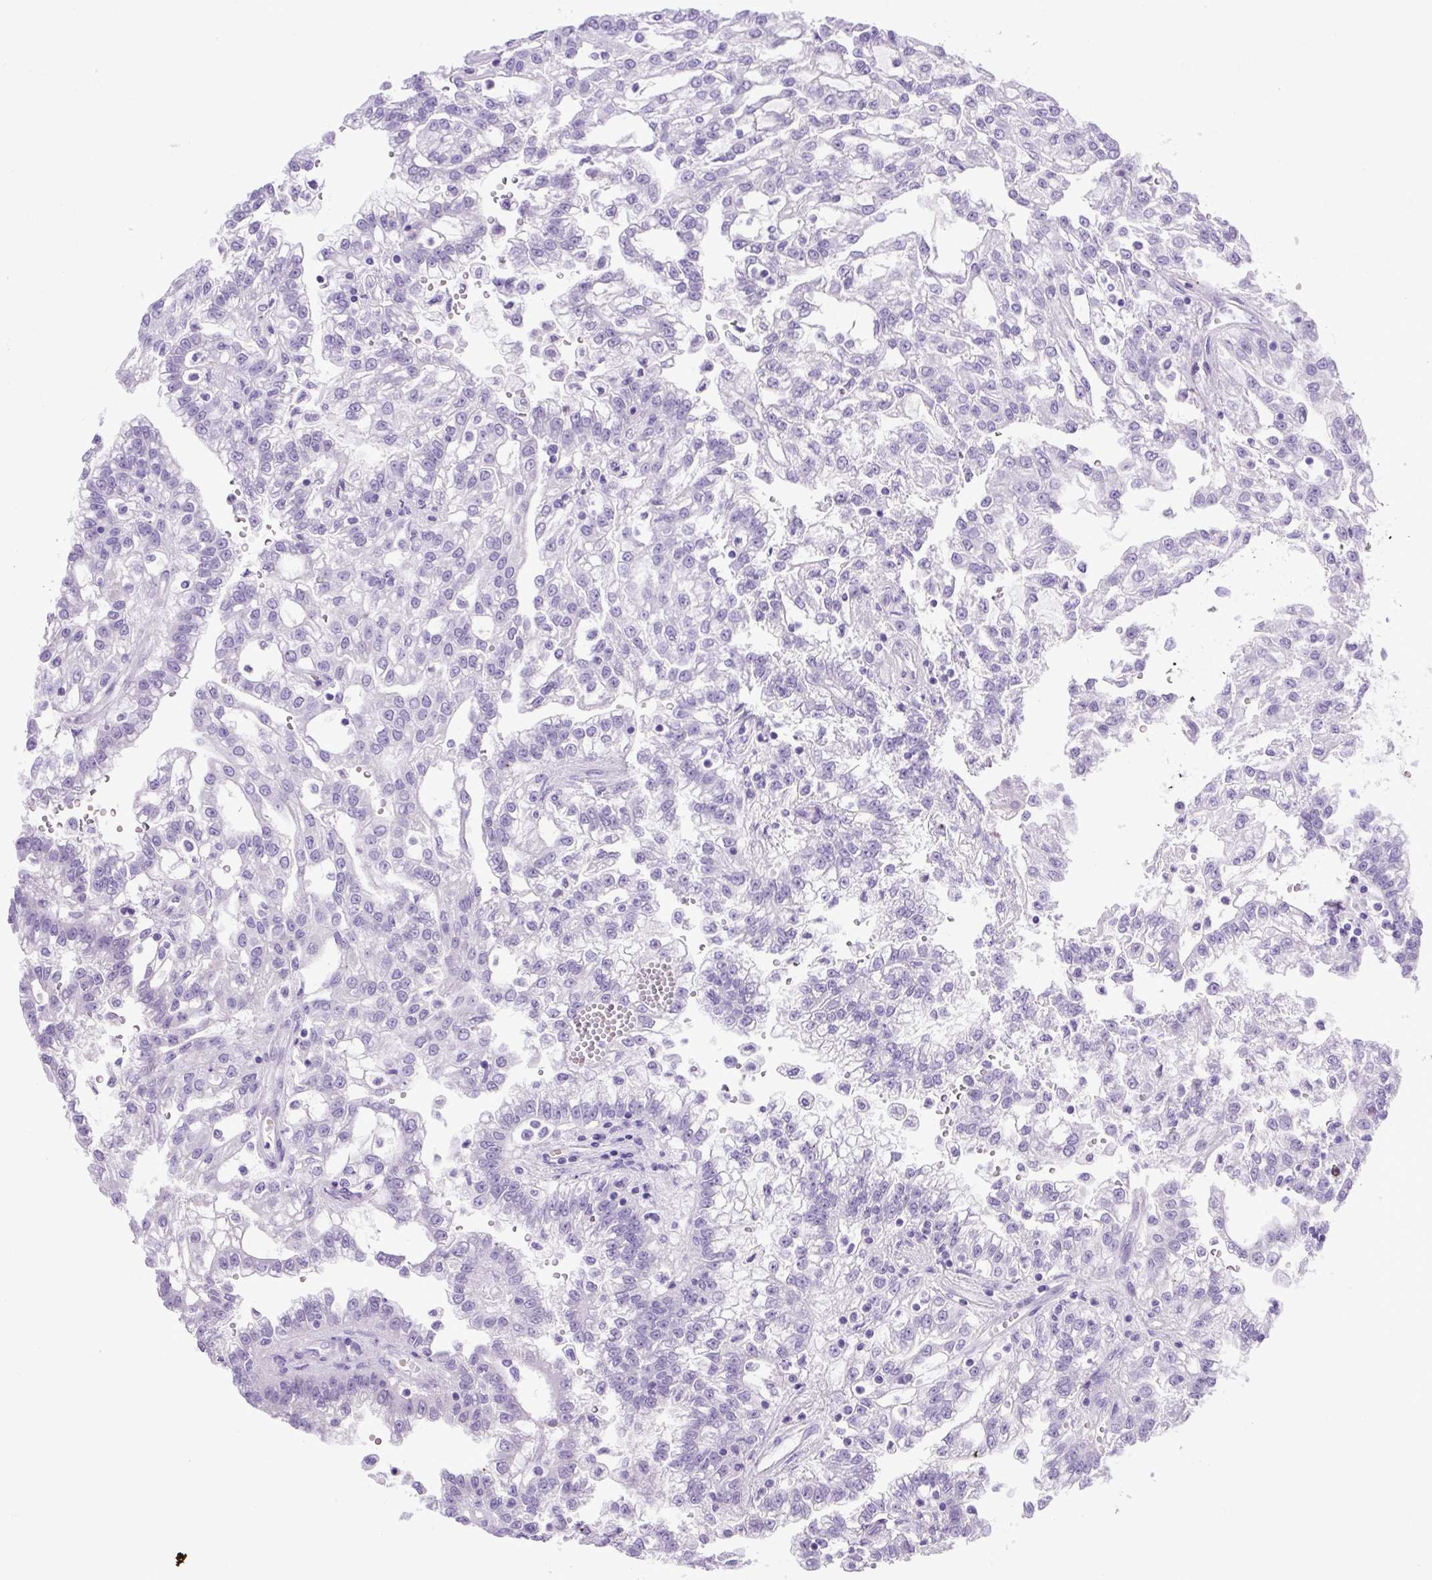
{"staining": {"intensity": "negative", "quantity": "none", "location": "none"}, "tissue": "renal cancer", "cell_type": "Tumor cells", "image_type": "cancer", "snomed": [{"axis": "morphology", "description": "Adenocarcinoma, NOS"}, {"axis": "topography", "description": "Kidney"}], "caption": "Tumor cells show no significant protein expression in adenocarcinoma (renal).", "gene": "VWA7", "patient": {"sex": "male", "age": 63}}